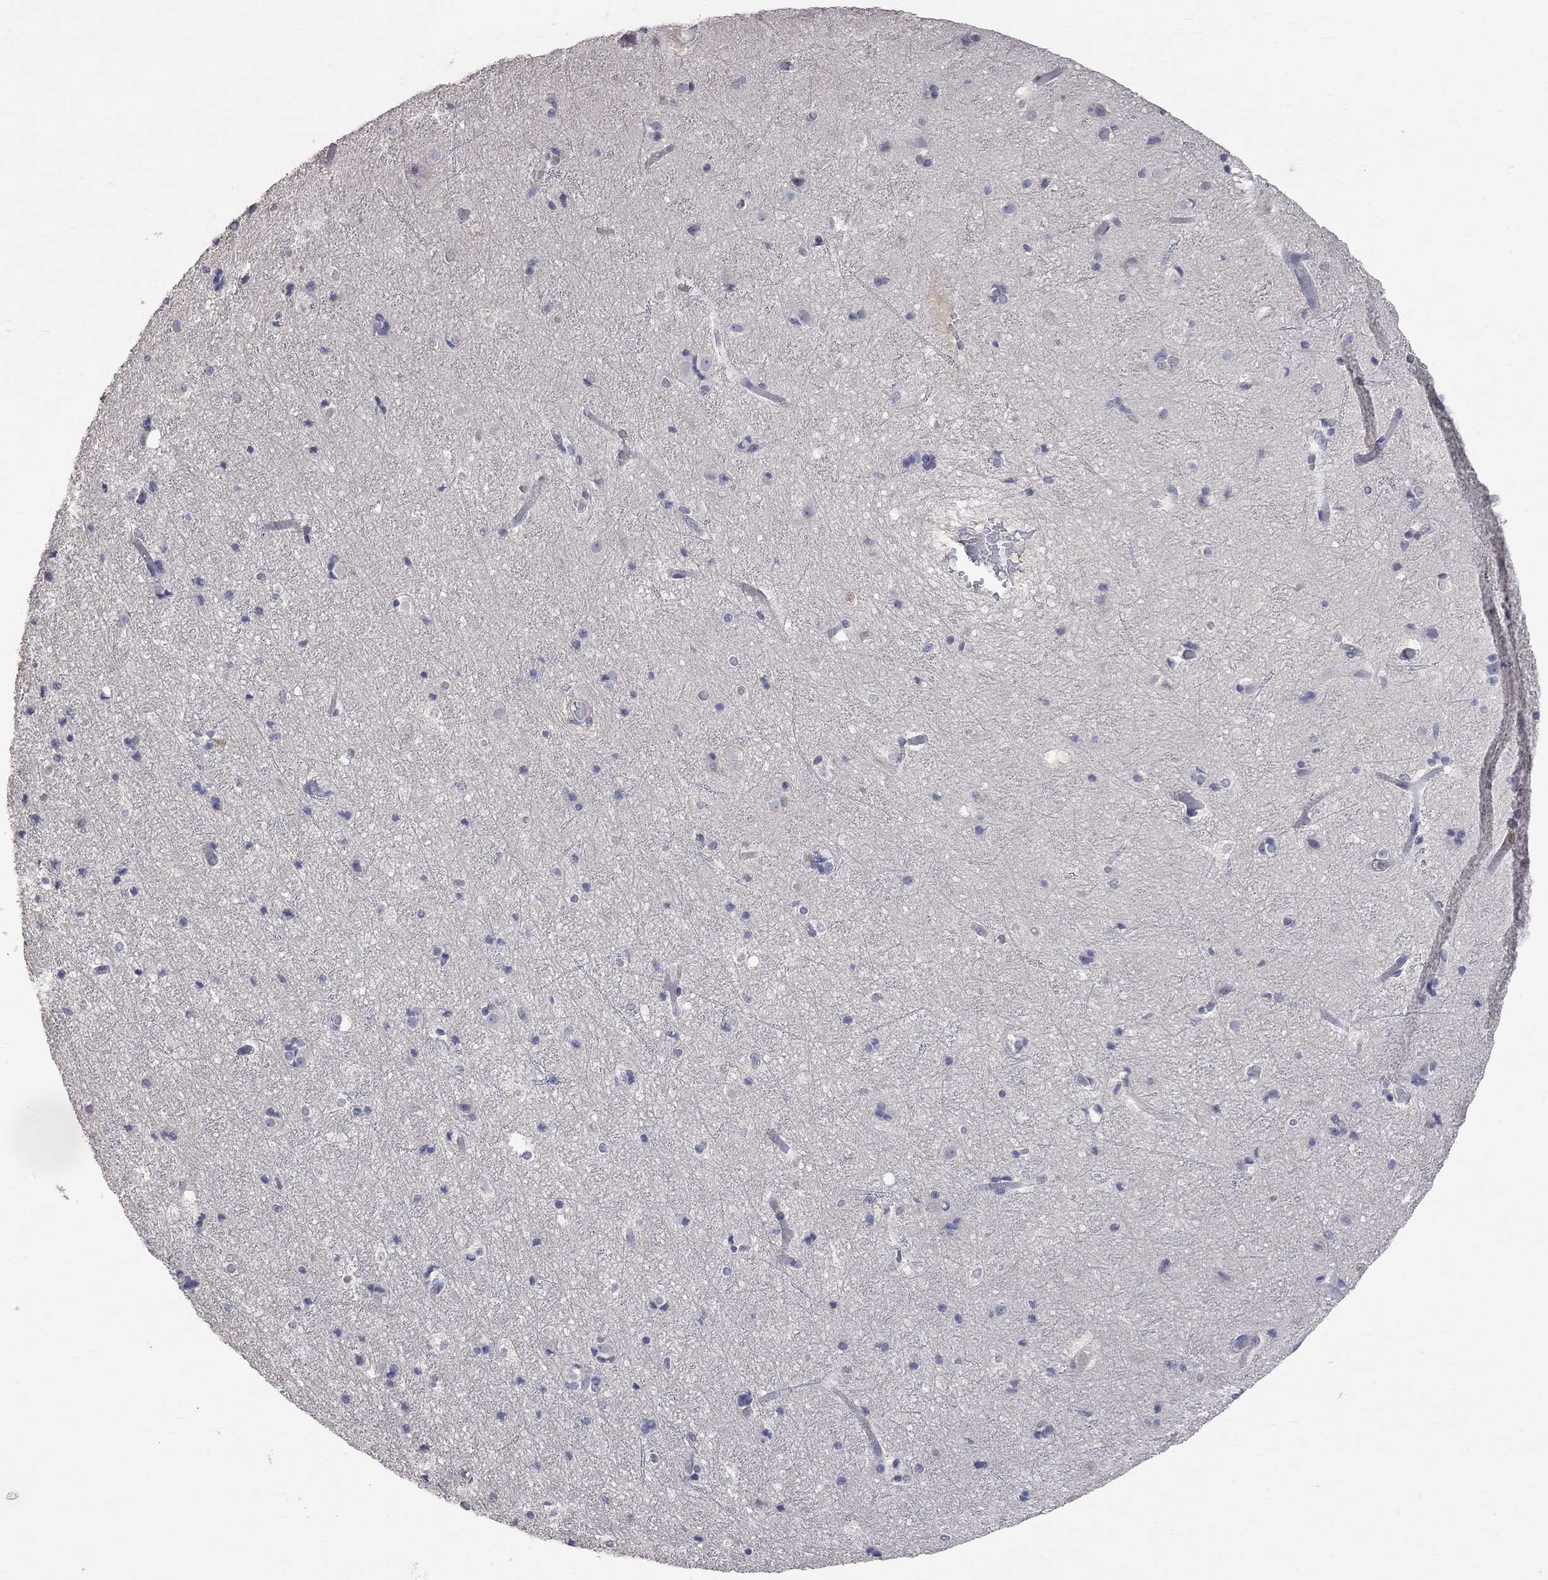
{"staining": {"intensity": "negative", "quantity": "none", "location": "none"}, "tissue": "cerebral cortex", "cell_type": "Endothelial cells", "image_type": "normal", "snomed": [{"axis": "morphology", "description": "Normal tissue, NOS"}, {"axis": "topography", "description": "Cerebral cortex"}], "caption": "Immunohistochemistry (IHC) photomicrograph of normal cerebral cortex: human cerebral cortex stained with DAB (3,3'-diaminobenzidine) shows no significant protein staining in endothelial cells. Nuclei are stained in blue.", "gene": "CKAP2", "patient": {"sex": "female", "age": 52}}